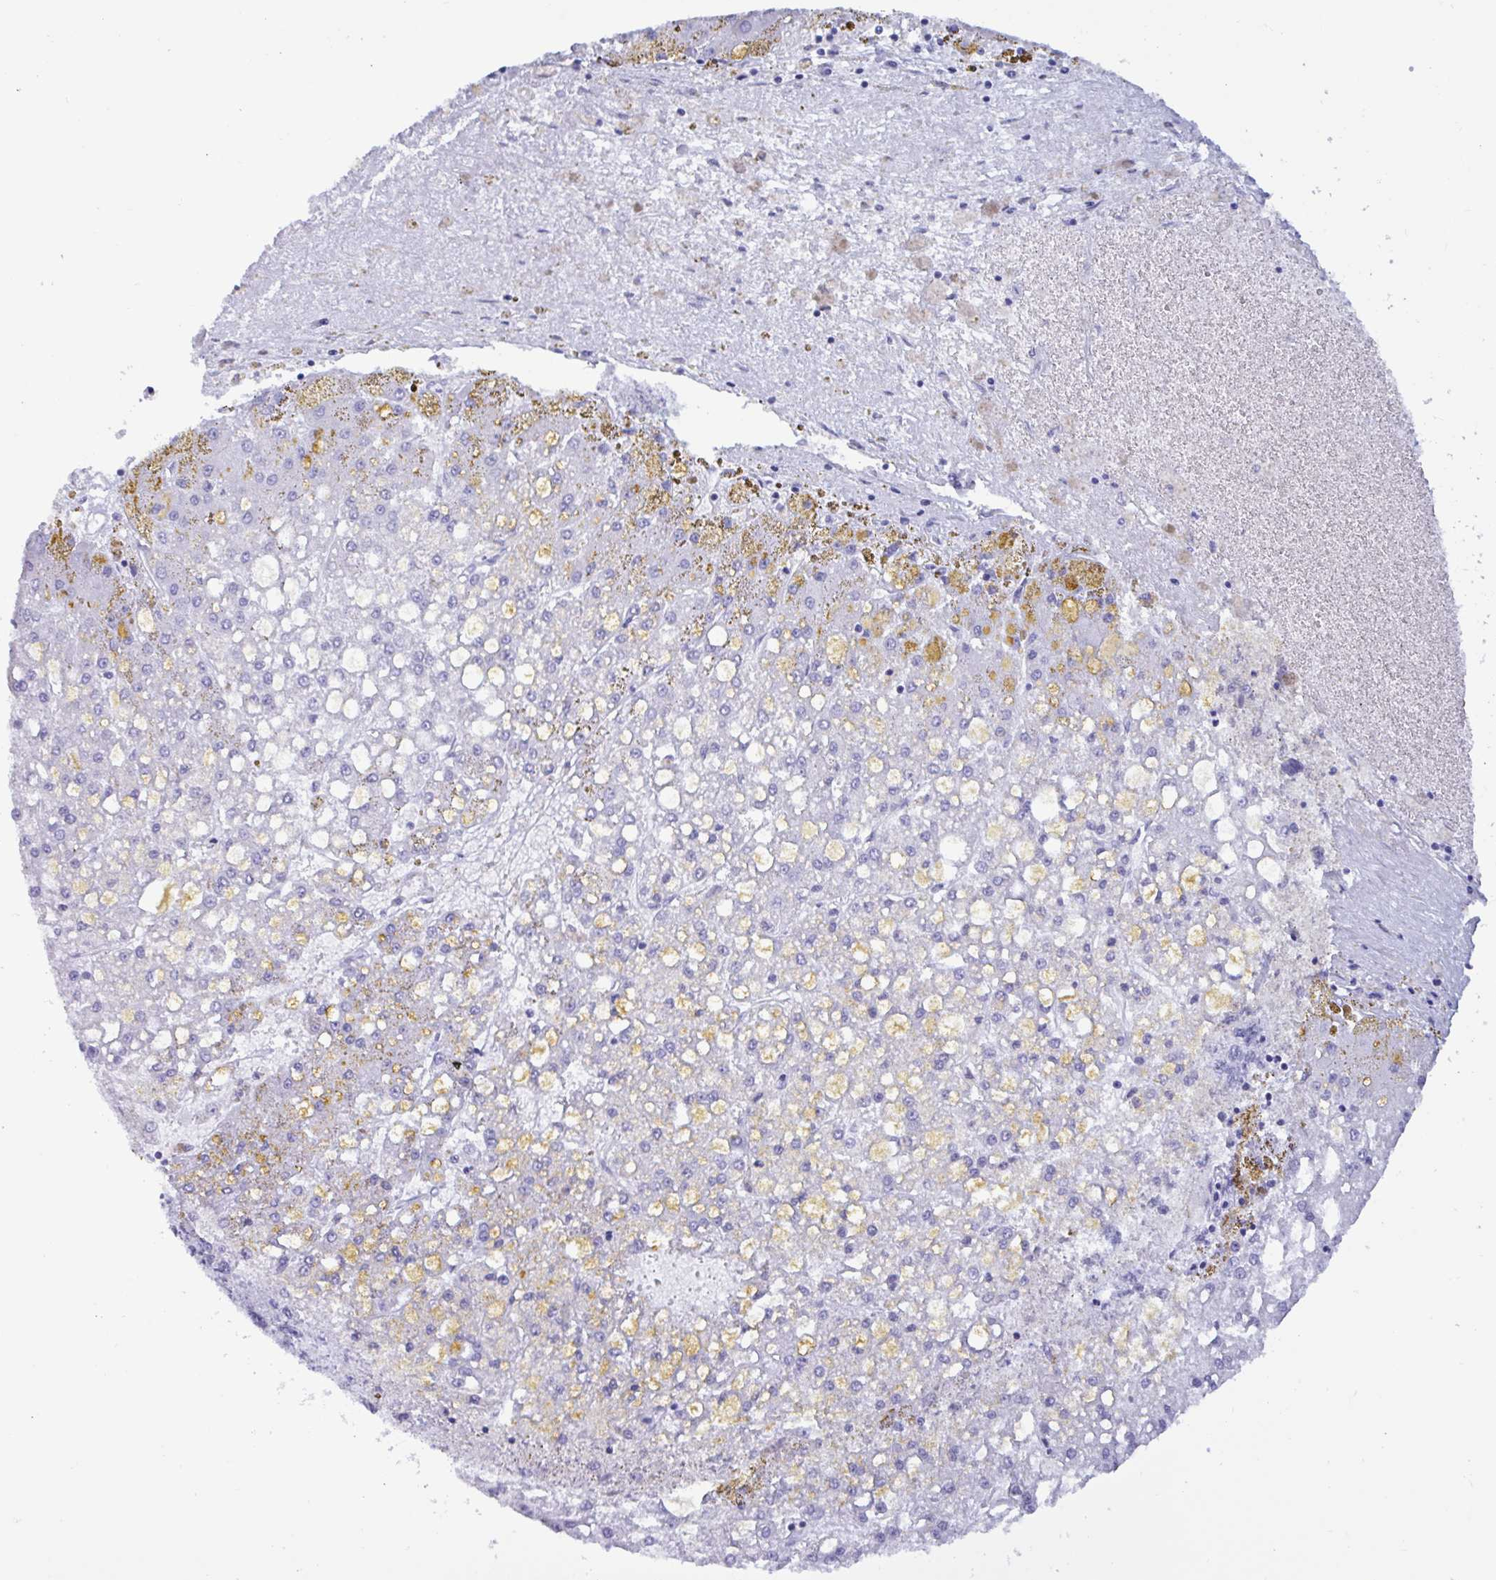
{"staining": {"intensity": "negative", "quantity": "none", "location": "none"}, "tissue": "liver cancer", "cell_type": "Tumor cells", "image_type": "cancer", "snomed": [{"axis": "morphology", "description": "Carcinoma, Hepatocellular, NOS"}, {"axis": "topography", "description": "Liver"}], "caption": "This photomicrograph is of liver cancer stained with IHC to label a protein in brown with the nuclei are counter-stained blue. There is no staining in tumor cells. (Brightfield microscopy of DAB immunohistochemistry (IHC) at high magnification).", "gene": "MRGPRG", "patient": {"sex": "male", "age": 67}}